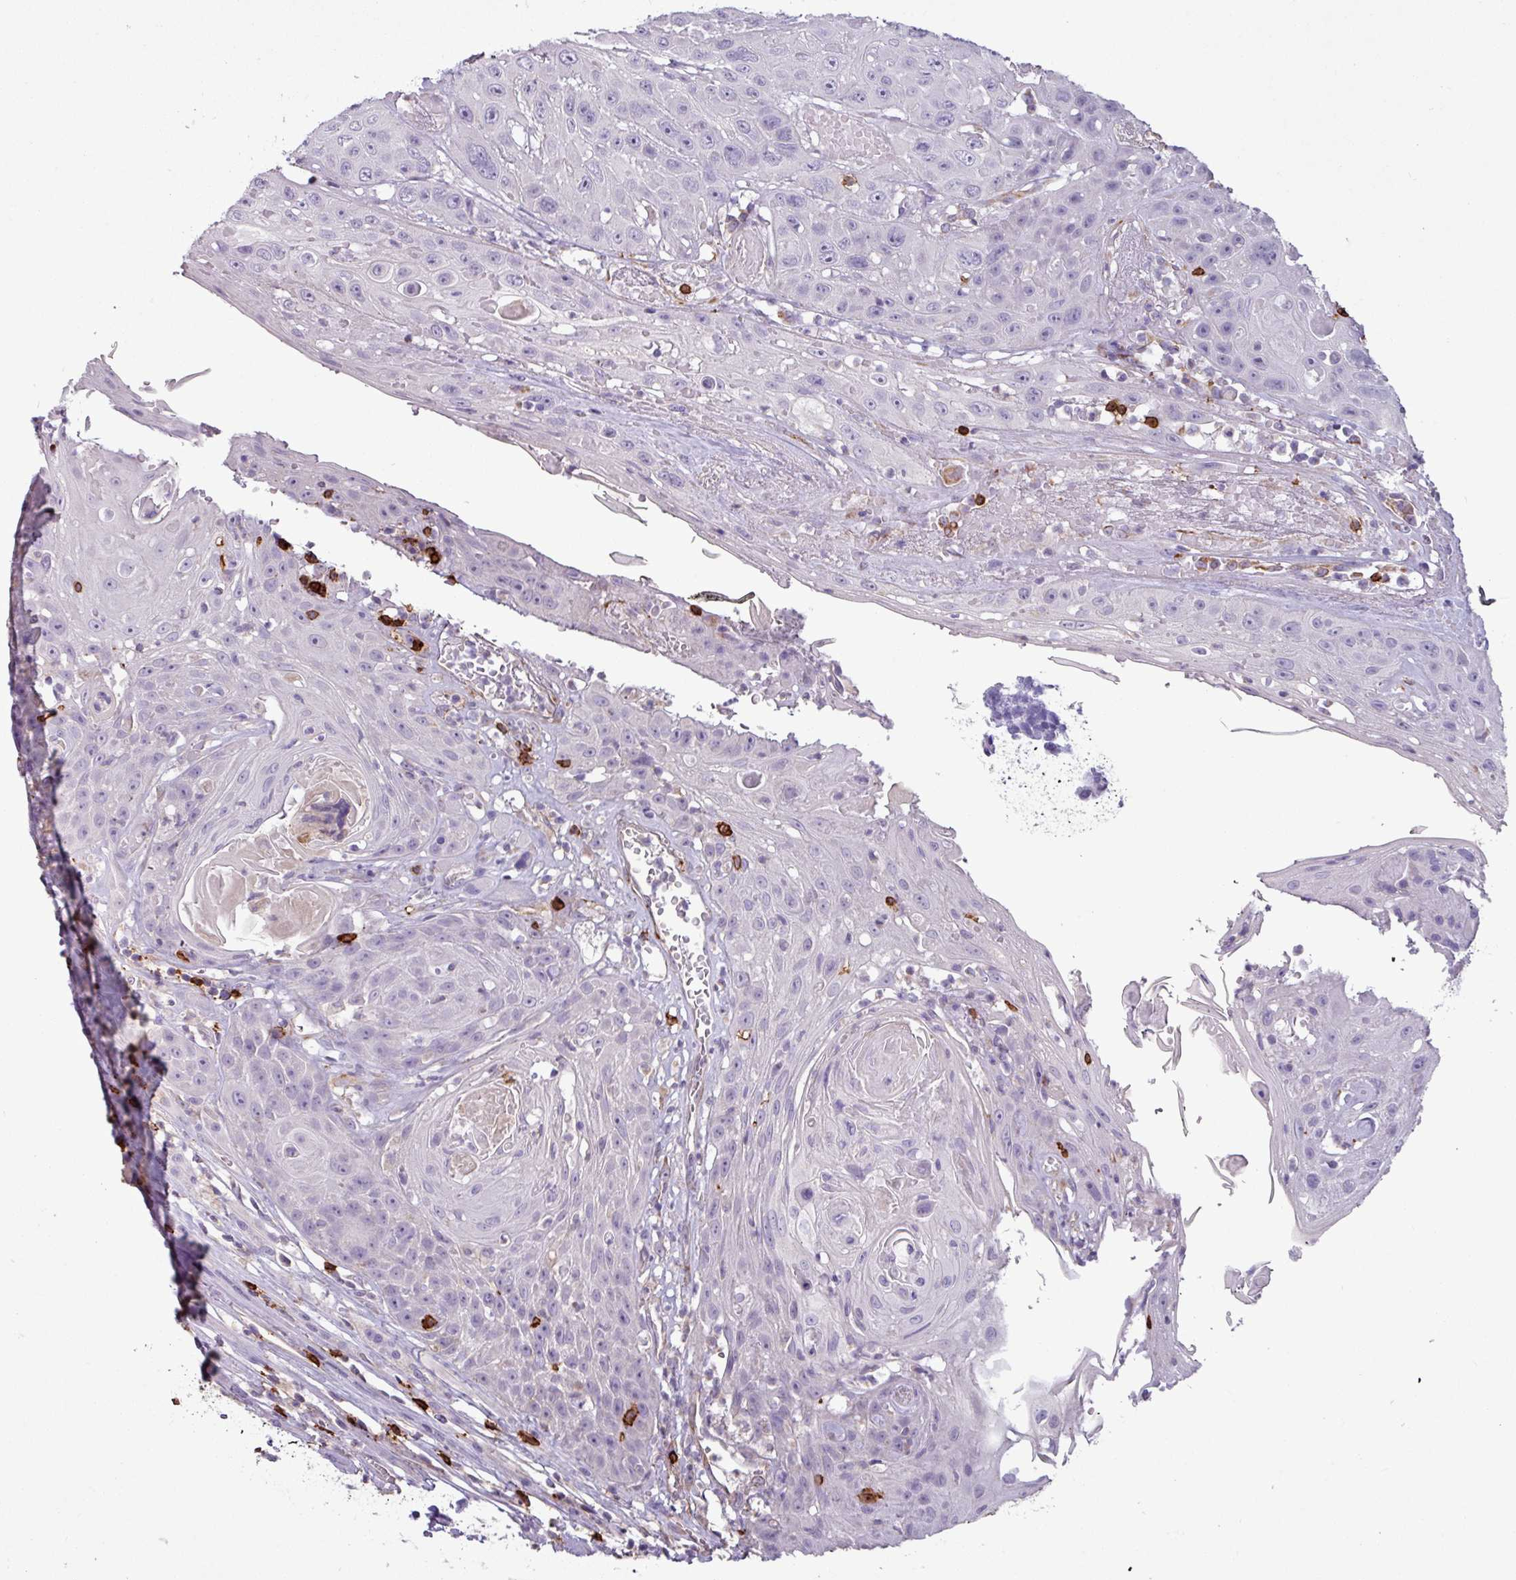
{"staining": {"intensity": "negative", "quantity": "none", "location": "none"}, "tissue": "head and neck cancer", "cell_type": "Tumor cells", "image_type": "cancer", "snomed": [{"axis": "morphology", "description": "Squamous cell carcinoma, NOS"}, {"axis": "topography", "description": "Head-Neck"}], "caption": "High power microscopy image of an IHC image of head and neck cancer (squamous cell carcinoma), revealing no significant positivity in tumor cells.", "gene": "CD8A", "patient": {"sex": "female", "age": 59}}